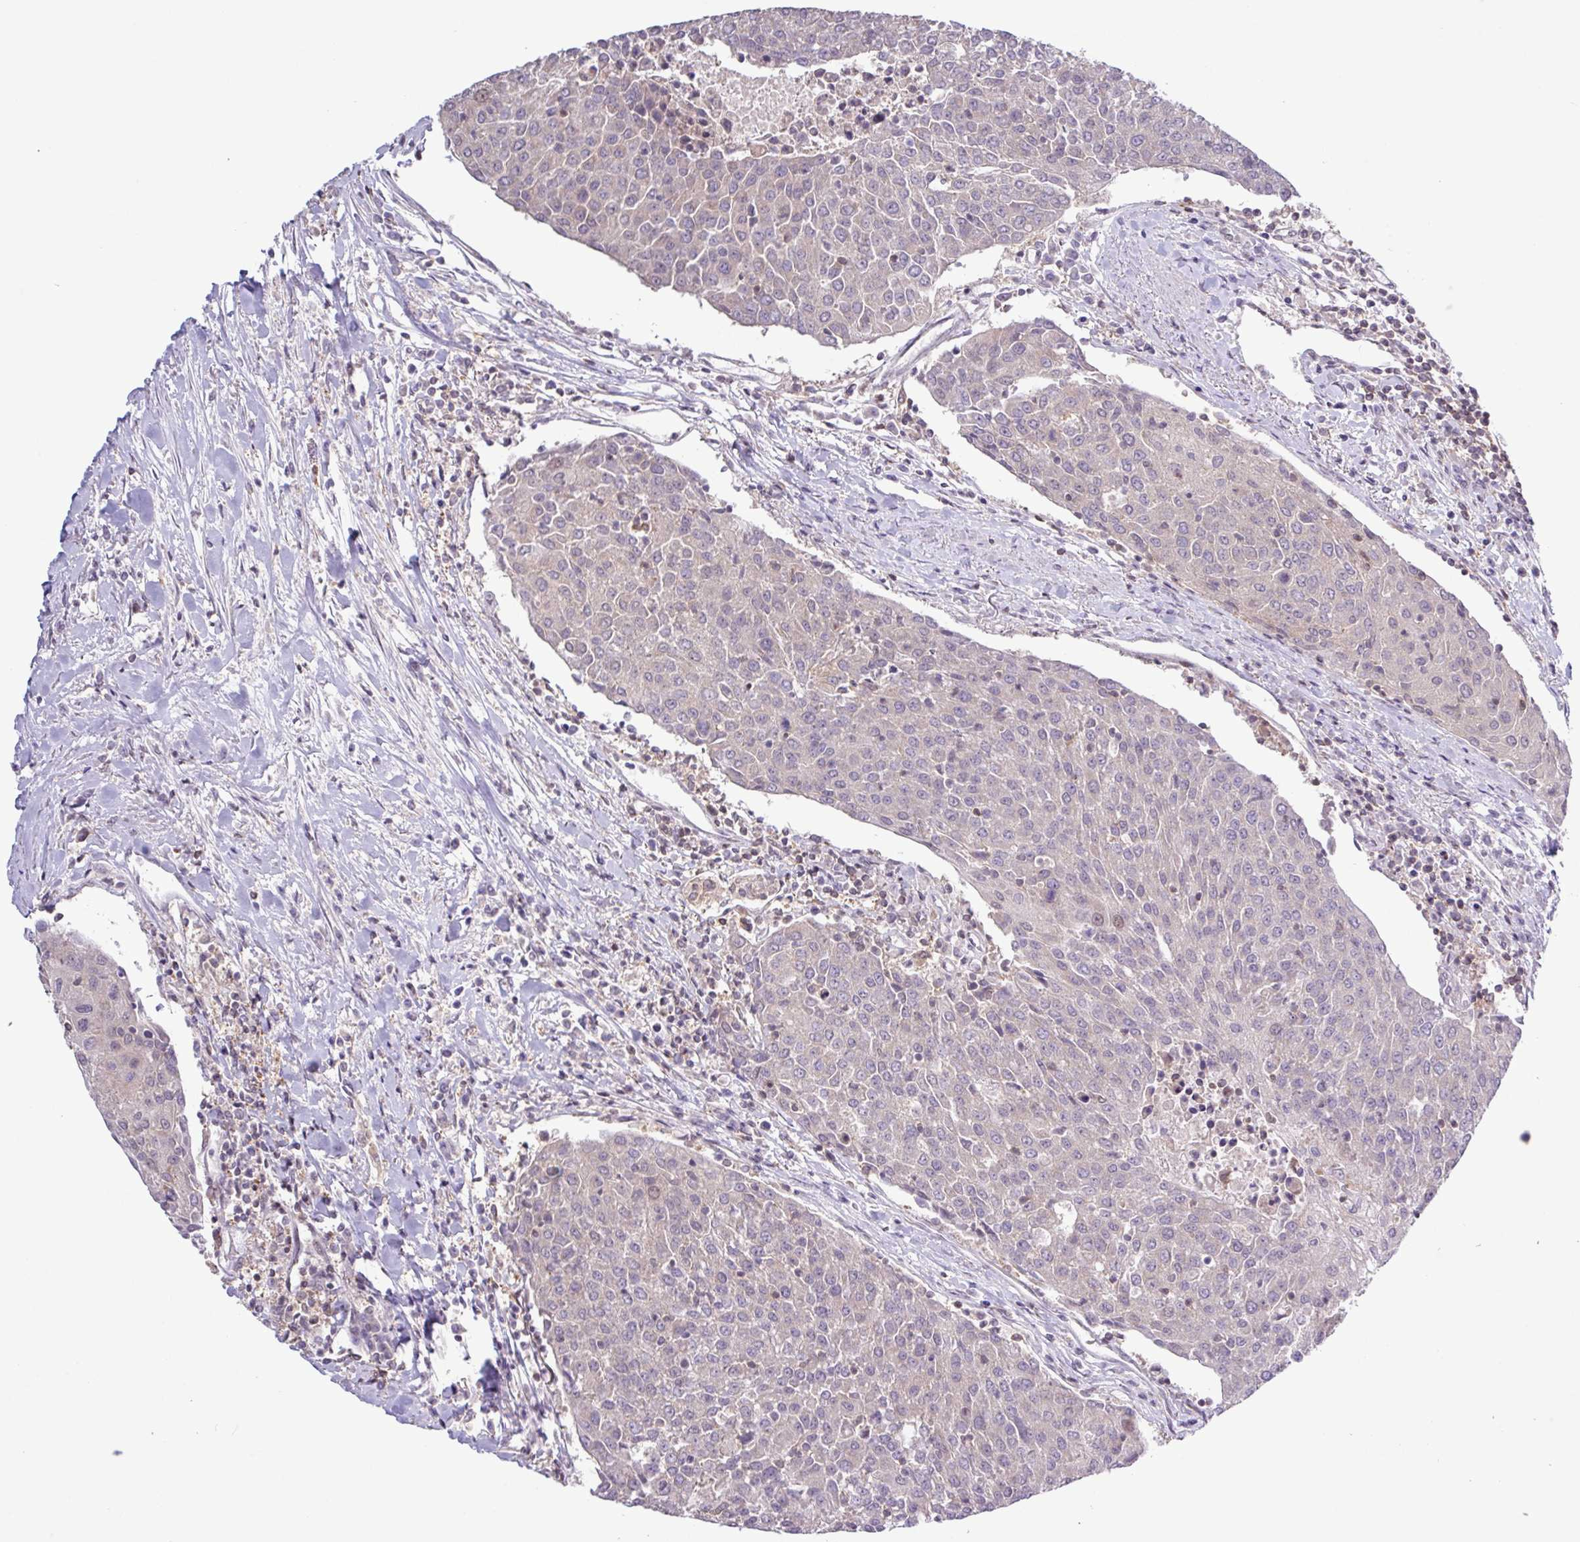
{"staining": {"intensity": "negative", "quantity": "none", "location": "none"}, "tissue": "urothelial cancer", "cell_type": "Tumor cells", "image_type": "cancer", "snomed": [{"axis": "morphology", "description": "Urothelial carcinoma, High grade"}, {"axis": "topography", "description": "Urinary bladder"}], "caption": "Tumor cells show no significant positivity in urothelial carcinoma (high-grade). Brightfield microscopy of immunohistochemistry stained with DAB (brown) and hematoxylin (blue), captured at high magnification.", "gene": "RTL3", "patient": {"sex": "female", "age": 85}}